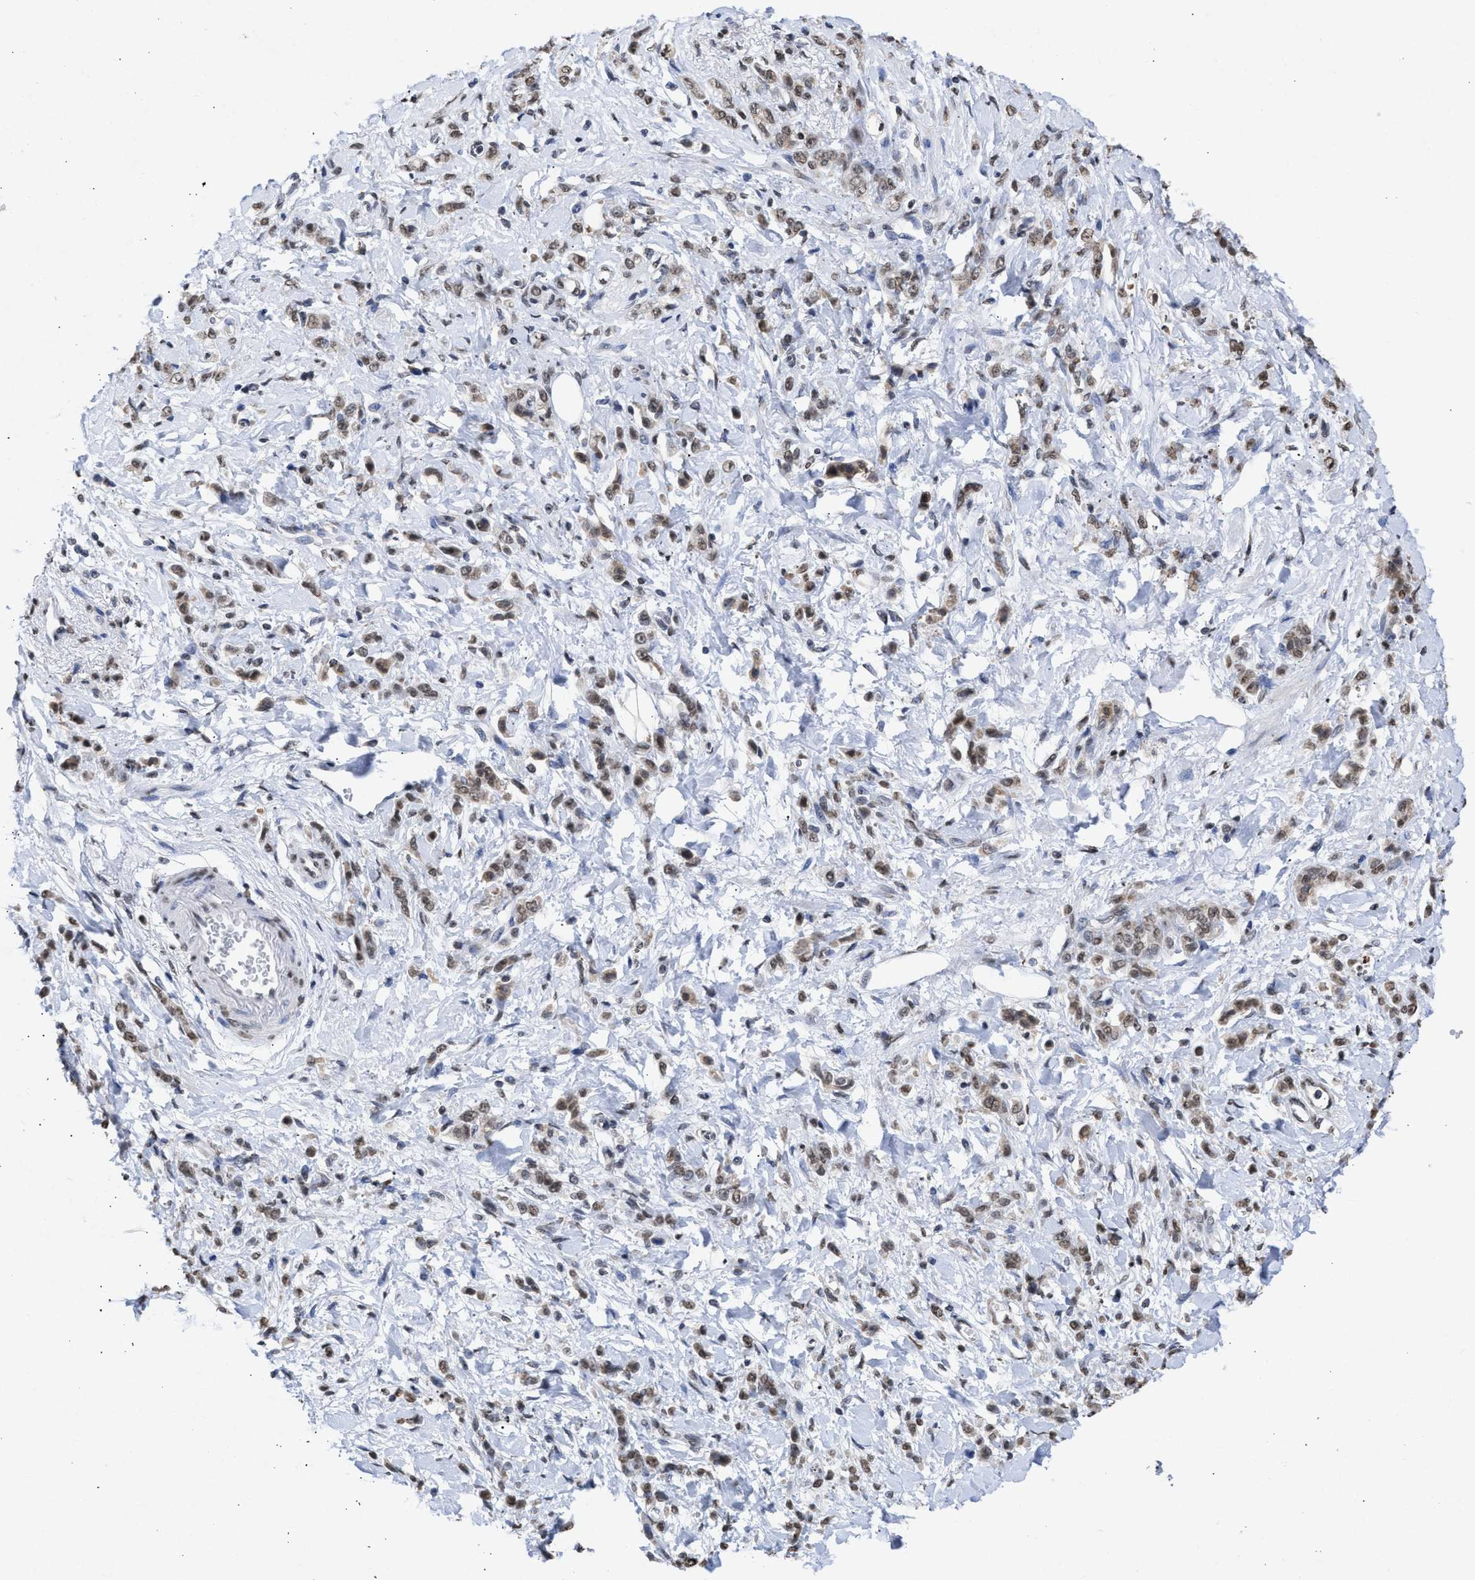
{"staining": {"intensity": "moderate", "quantity": ">75%", "location": "nuclear"}, "tissue": "stomach cancer", "cell_type": "Tumor cells", "image_type": "cancer", "snomed": [{"axis": "morphology", "description": "Normal tissue, NOS"}, {"axis": "morphology", "description": "Adenocarcinoma, NOS"}, {"axis": "topography", "description": "Stomach"}], "caption": "An IHC micrograph of tumor tissue is shown. Protein staining in brown highlights moderate nuclear positivity in stomach cancer (adenocarcinoma) within tumor cells. (DAB = brown stain, brightfield microscopy at high magnification).", "gene": "NUP35", "patient": {"sex": "male", "age": 82}}